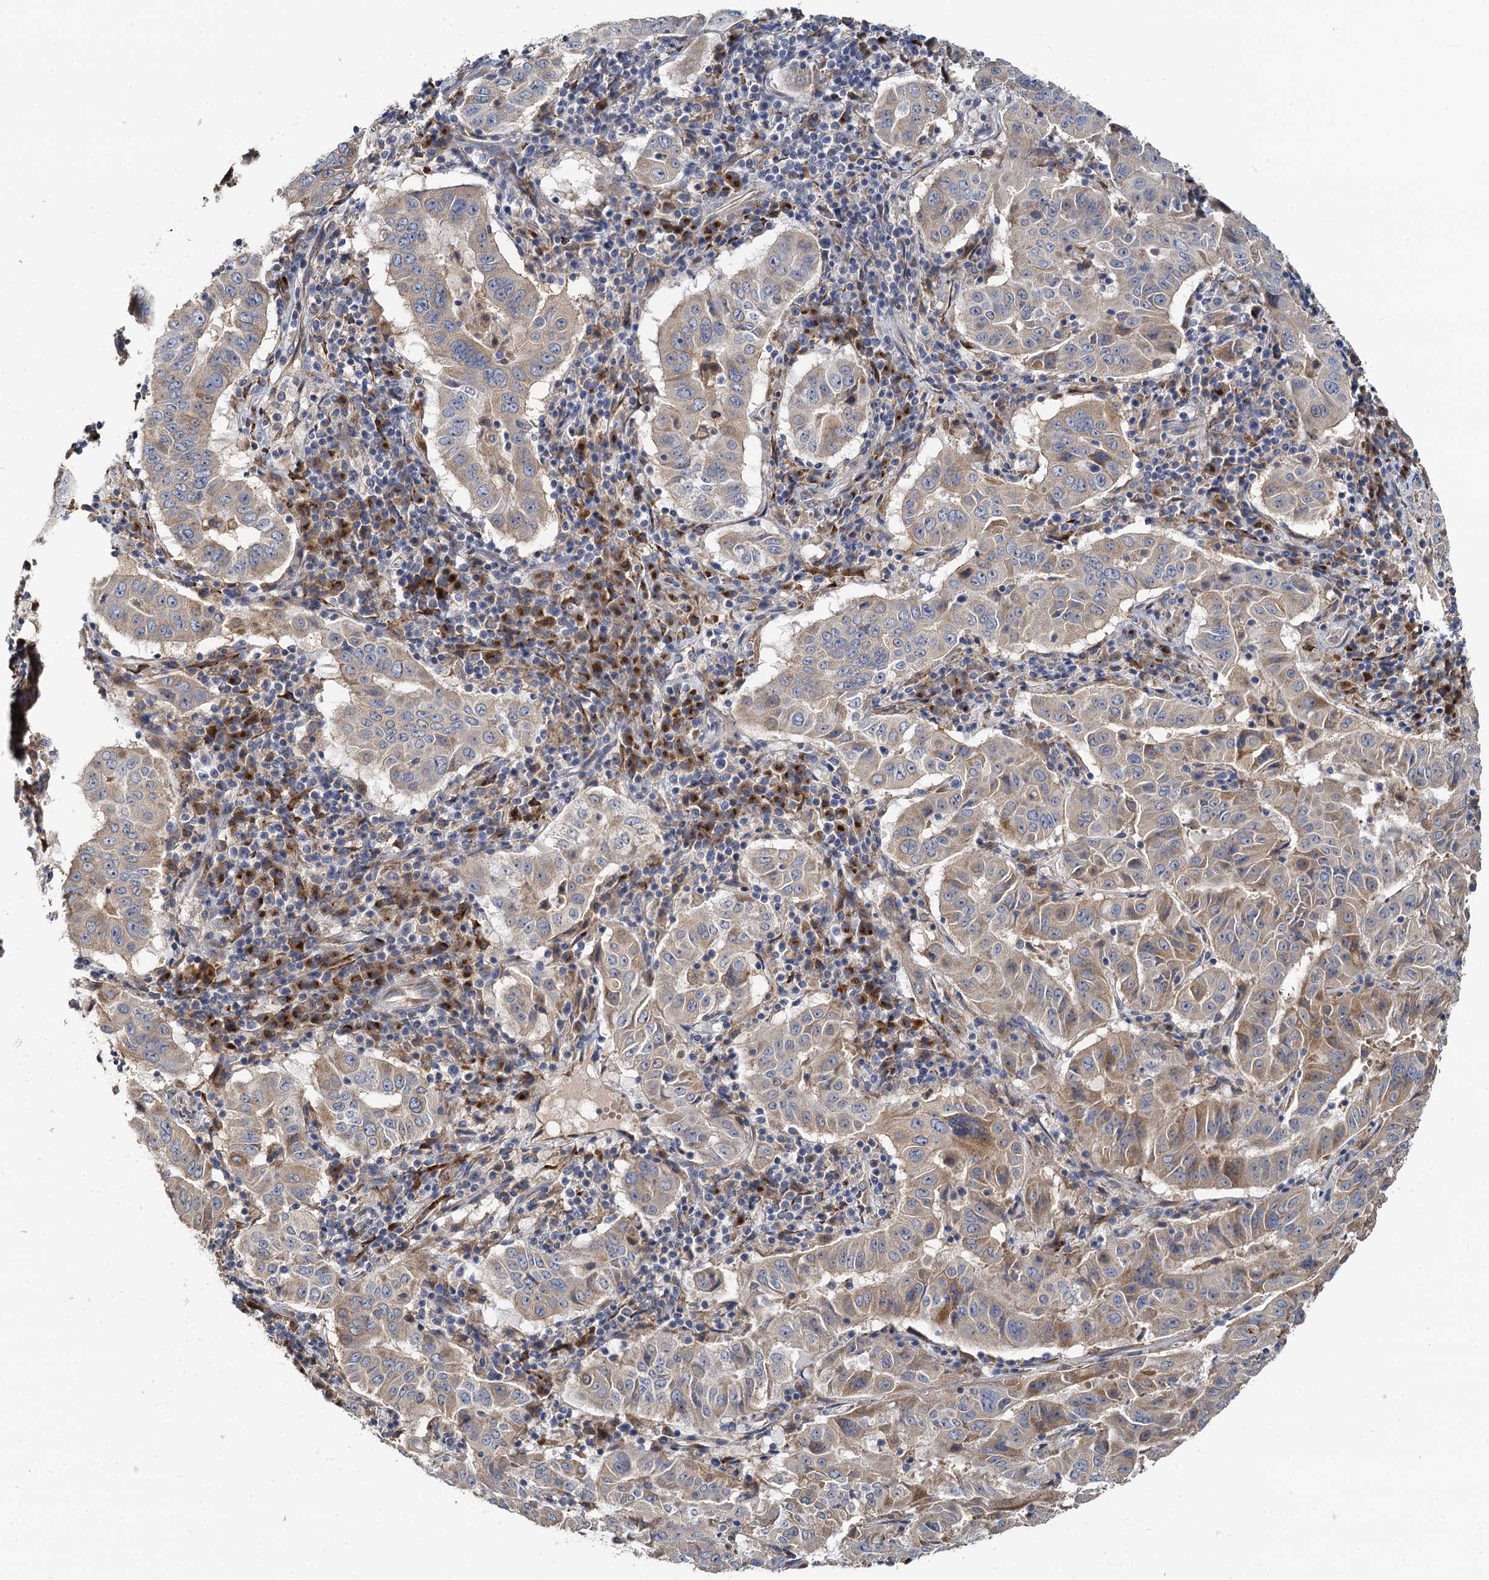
{"staining": {"intensity": "weak", "quantity": "25%-75%", "location": "cytoplasmic/membranous"}, "tissue": "pancreatic cancer", "cell_type": "Tumor cells", "image_type": "cancer", "snomed": [{"axis": "morphology", "description": "Adenocarcinoma, NOS"}, {"axis": "topography", "description": "Pancreas"}], "caption": "Pancreatic cancer (adenocarcinoma) stained for a protein (brown) exhibits weak cytoplasmic/membranous positive positivity in approximately 25%-75% of tumor cells.", "gene": "NKAPD1", "patient": {"sex": "male", "age": 63}}